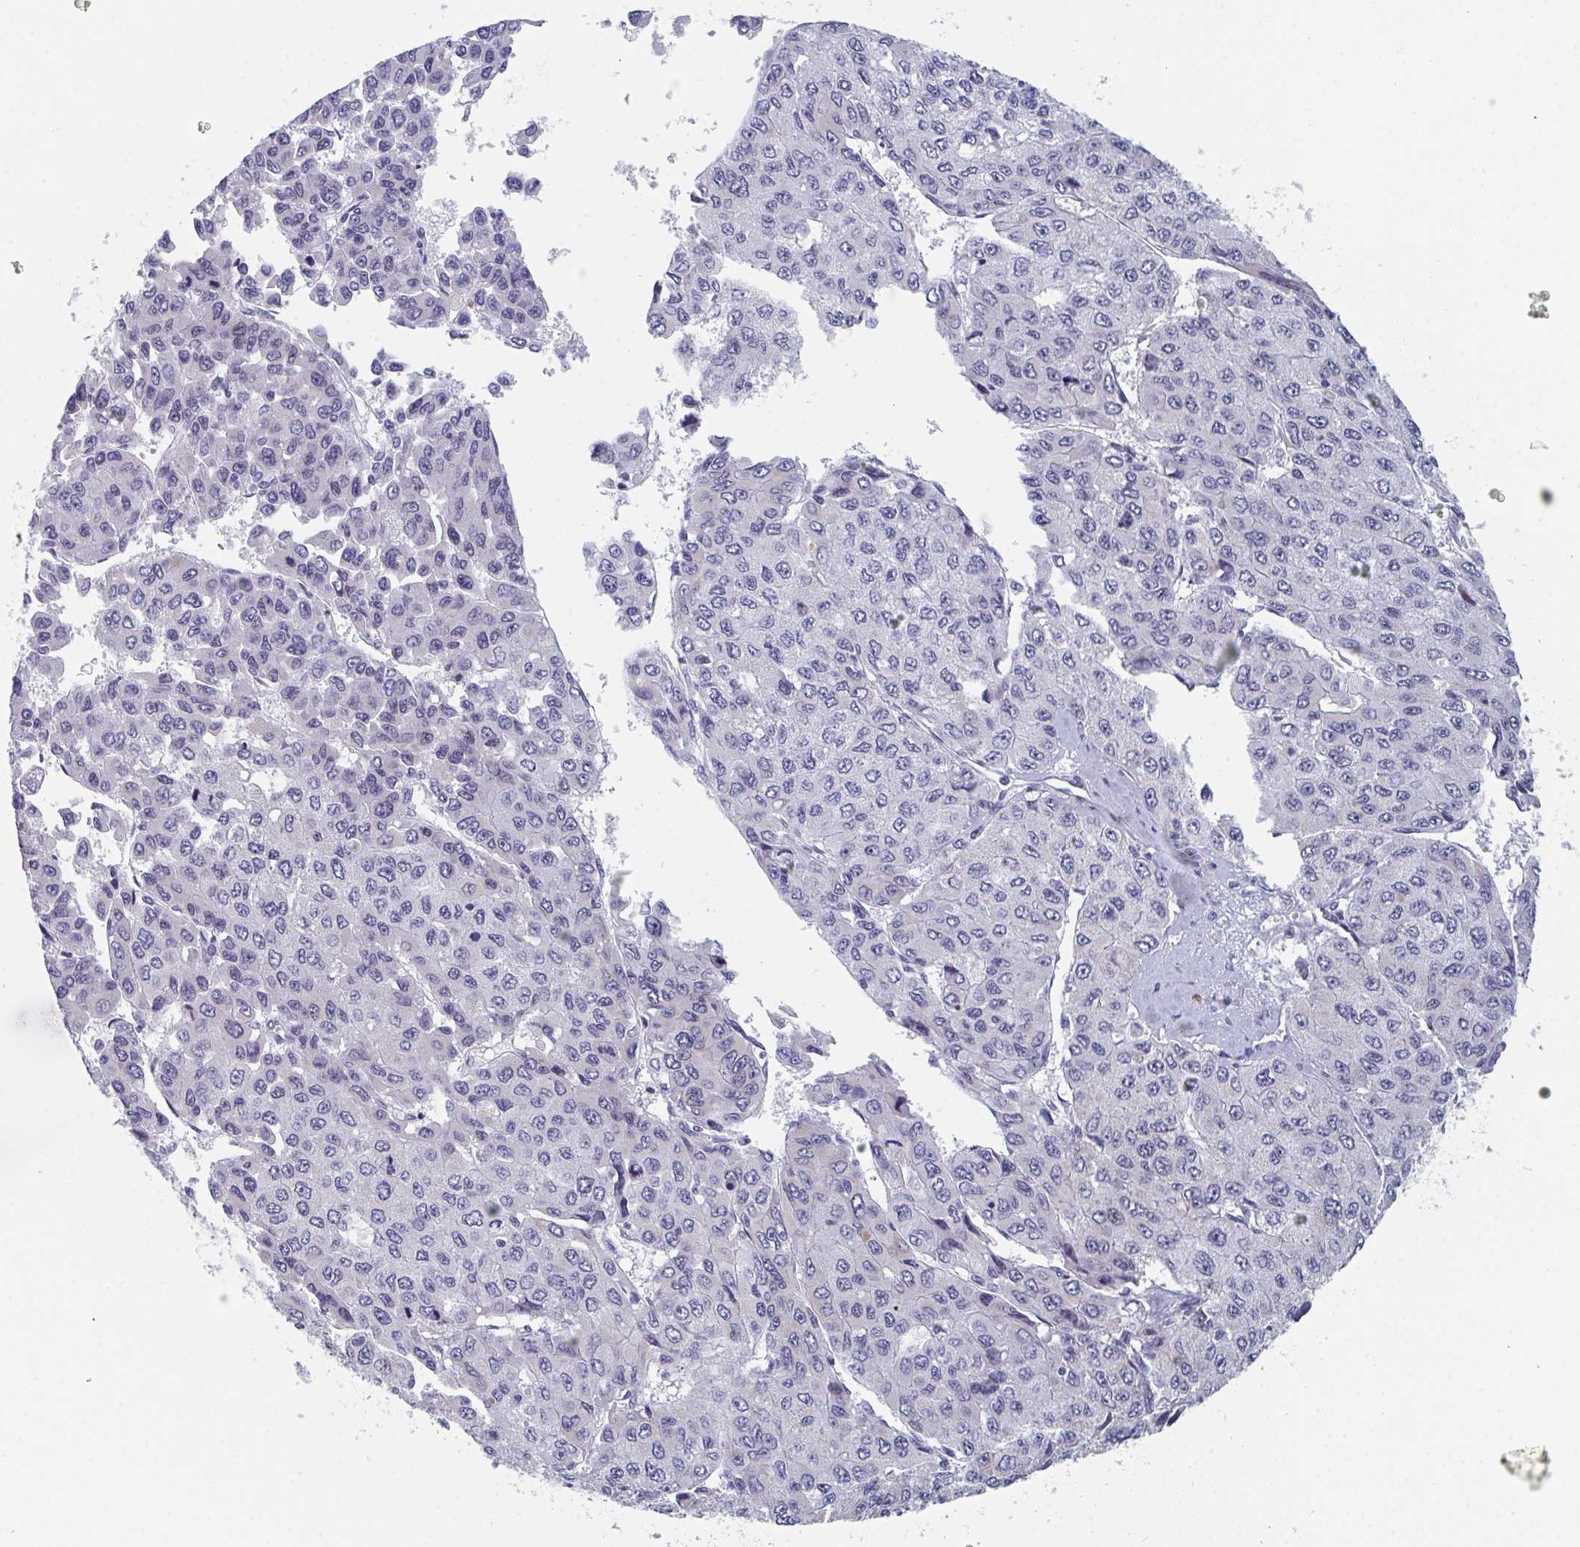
{"staining": {"intensity": "negative", "quantity": "none", "location": "none"}, "tissue": "liver cancer", "cell_type": "Tumor cells", "image_type": "cancer", "snomed": [{"axis": "morphology", "description": "Carcinoma, Hepatocellular, NOS"}, {"axis": "topography", "description": "Liver"}], "caption": "This is a micrograph of IHC staining of hepatocellular carcinoma (liver), which shows no staining in tumor cells.", "gene": "CENPT", "patient": {"sex": "female", "age": 66}}